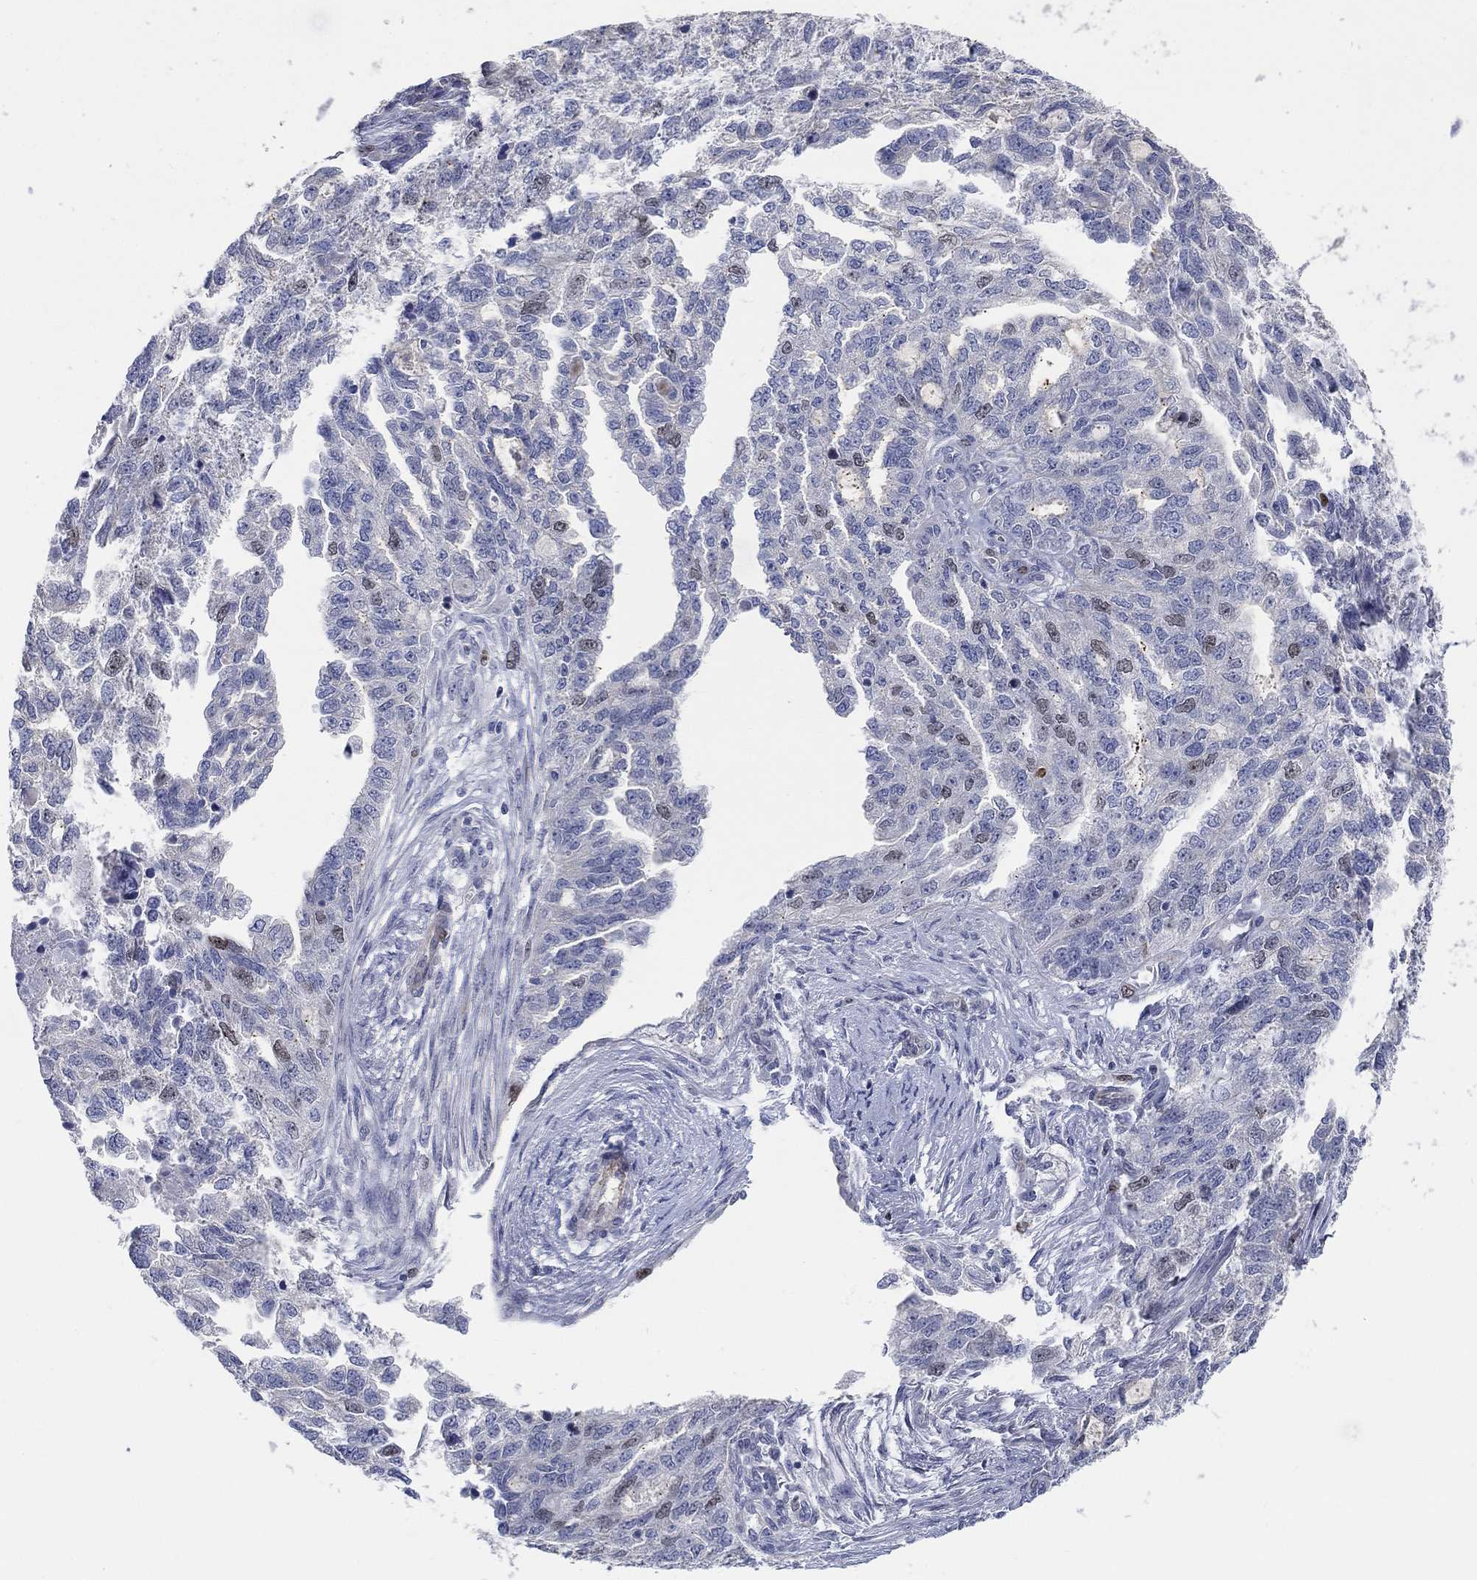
{"staining": {"intensity": "weak", "quantity": "<25%", "location": "nuclear"}, "tissue": "ovarian cancer", "cell_type": "Tumor cells", "image_type": "cancer", "snomed": [{"axis": "morphology", "description": "Cystadenocarcinoma, serous, NOS"}, {"axis": "topography", "description": "Ovary"}], "caption": "Ovarian cancer was stained to show a protein in brown. There is no significant positivity in tumor cells.", "gene": "PRC1", "patient": {"sex": "female", "age": 51}}